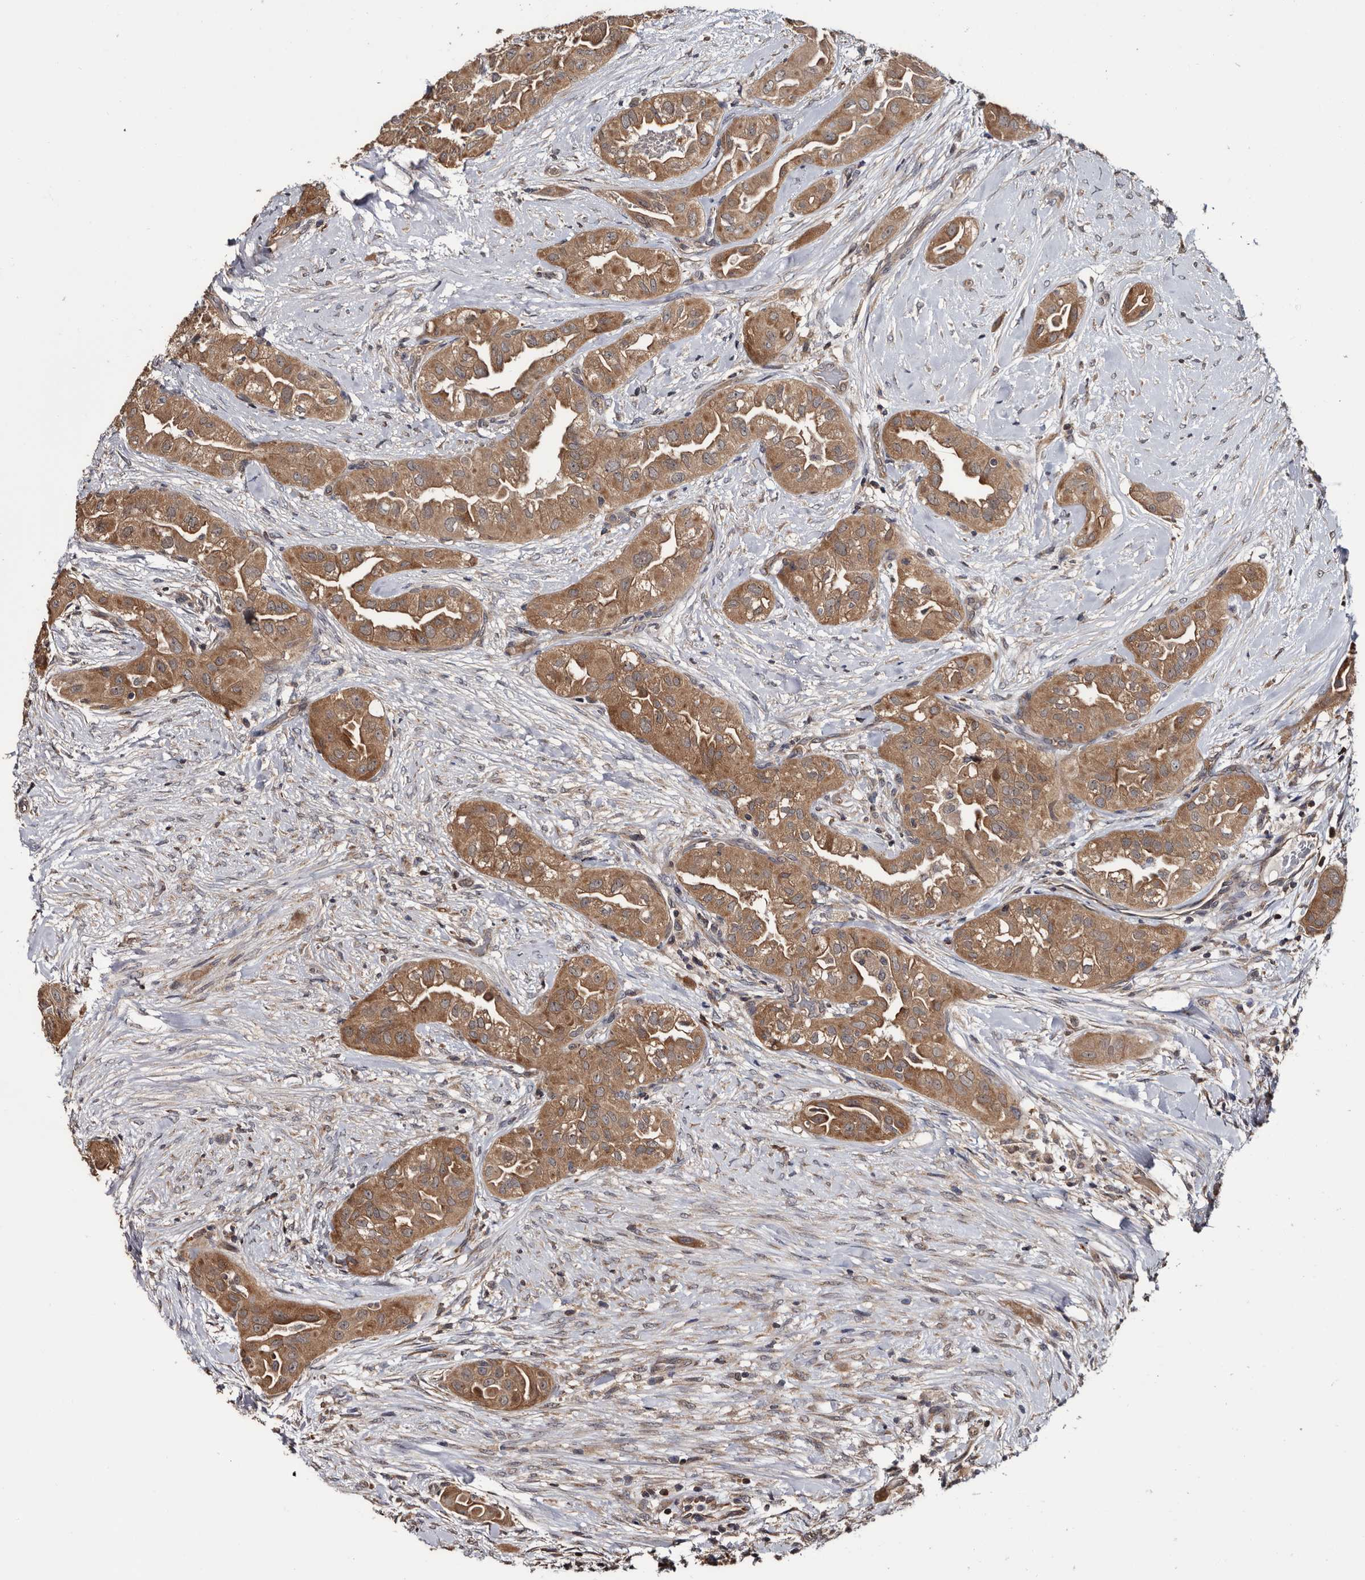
{"staining": {"intensity": "moderate", "quantity": ">75%", "location": "cytoplasmic/membranous"}, "tissue": "thyroid cancer", "cell_type": "Tumor cells", "image_type": "cancer", "snomed": [{"axis": "morphology", "description": "Papillary adenocarcinoma, NOS"}, {"axis": "topography", "description": "Thyroid gland"}], "caption": "The photomicrograph demonstrates immunohistochemical staining of thyroid cancer (papillary adenocarcinoma). There is moderate cytoplasmic/membranous staining is present in about >75% of tumor cells.", "gene": "TTI2", "patient": {"sex": "female", "age": 59}}